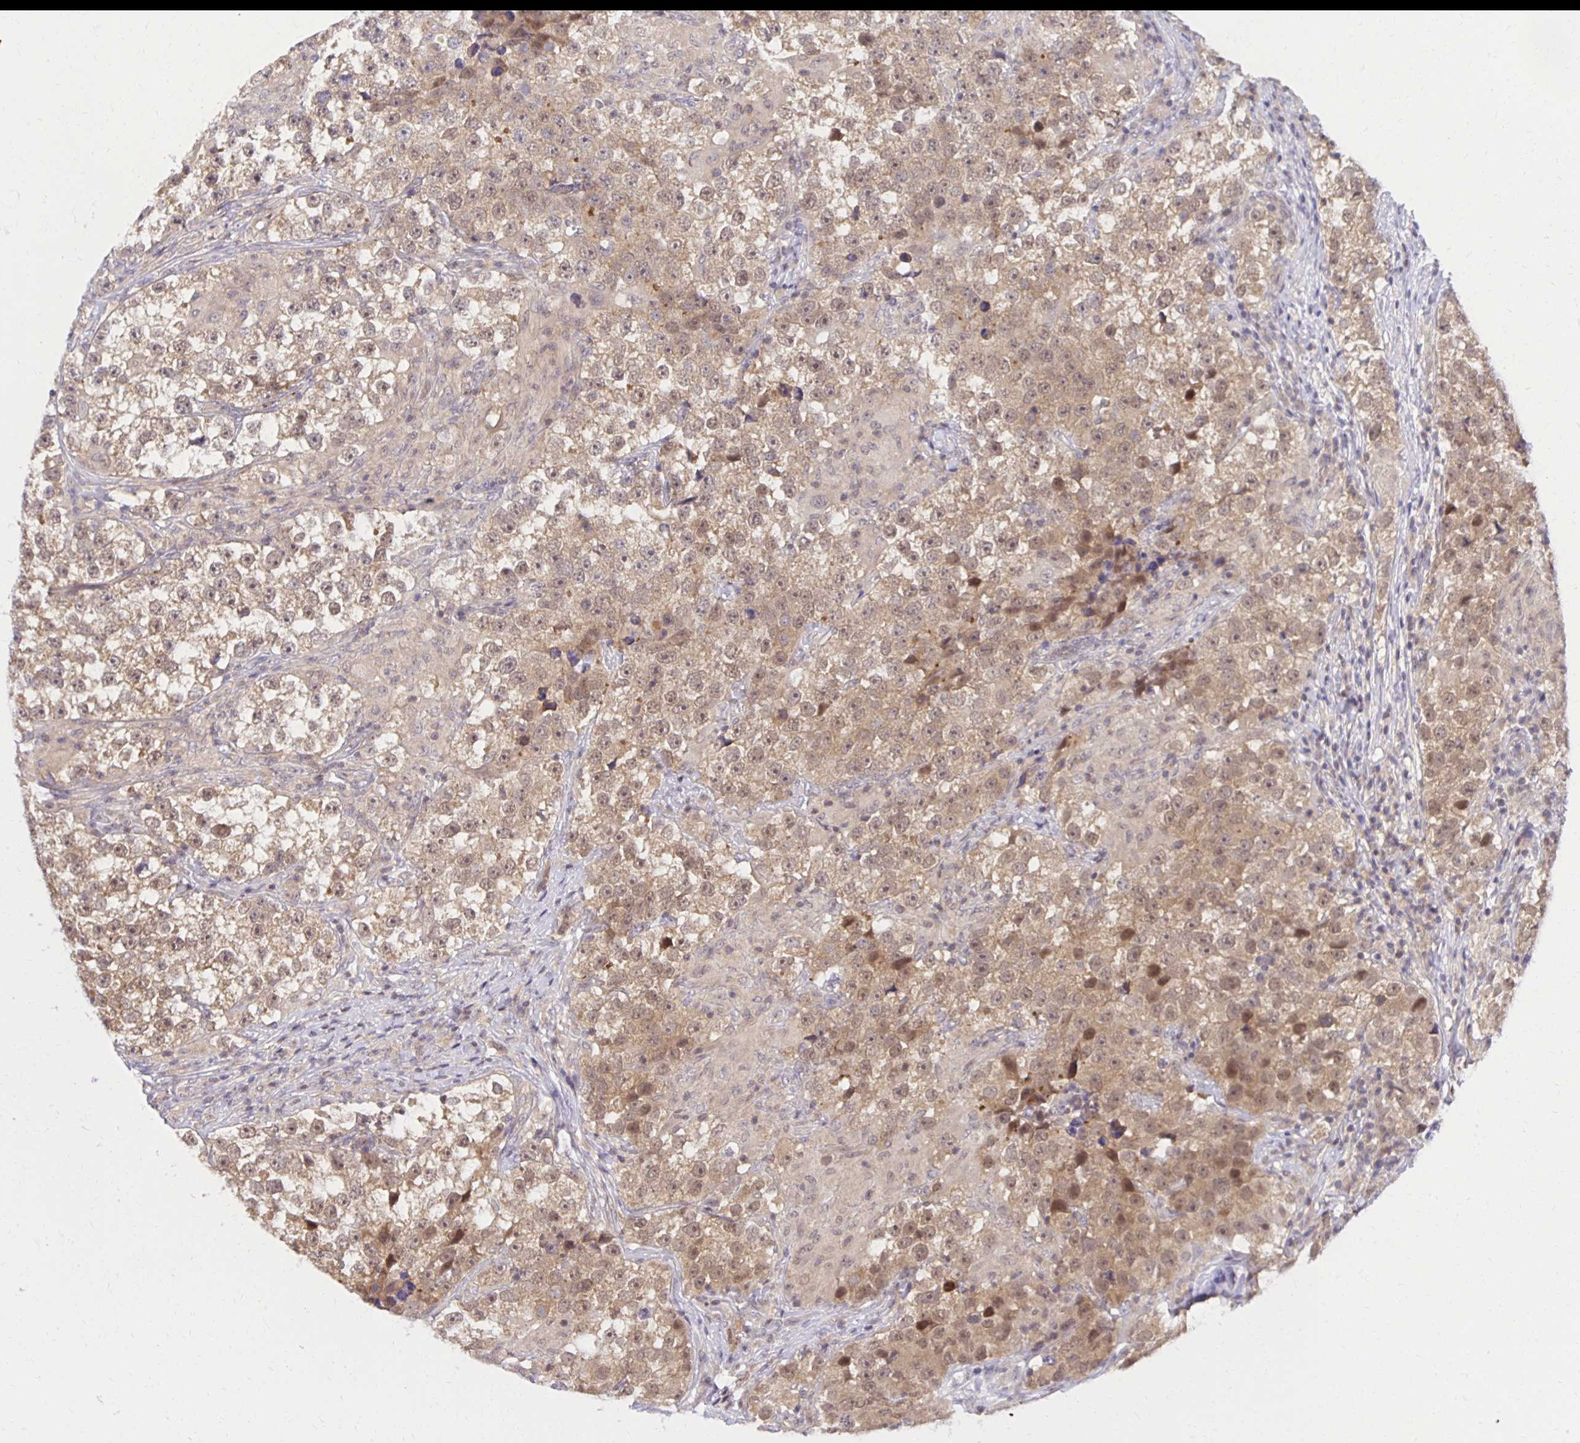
{"staining": {"intensity": "moderate", "quantity": ">75%", "location": "cytoplasmic/membranous,nuclear"}, "tissue": "testis cancer", "cell_type": "Tumor cells", "image_type": "cancer", "snomed": [{"axis": "morphology", "description": "Seminoma, NOS"}, {"axis": "topography", "description": "Testis"}], "caption": "Immunohistochemistry (IHC) of testis seminoma demonstrates medium levels of moderate cytoplasmic/membranous and nuclear staining in about >75% of tumor cells.", "gene": "MIEN1", "patient": {"sex": "male", "age": 46}}